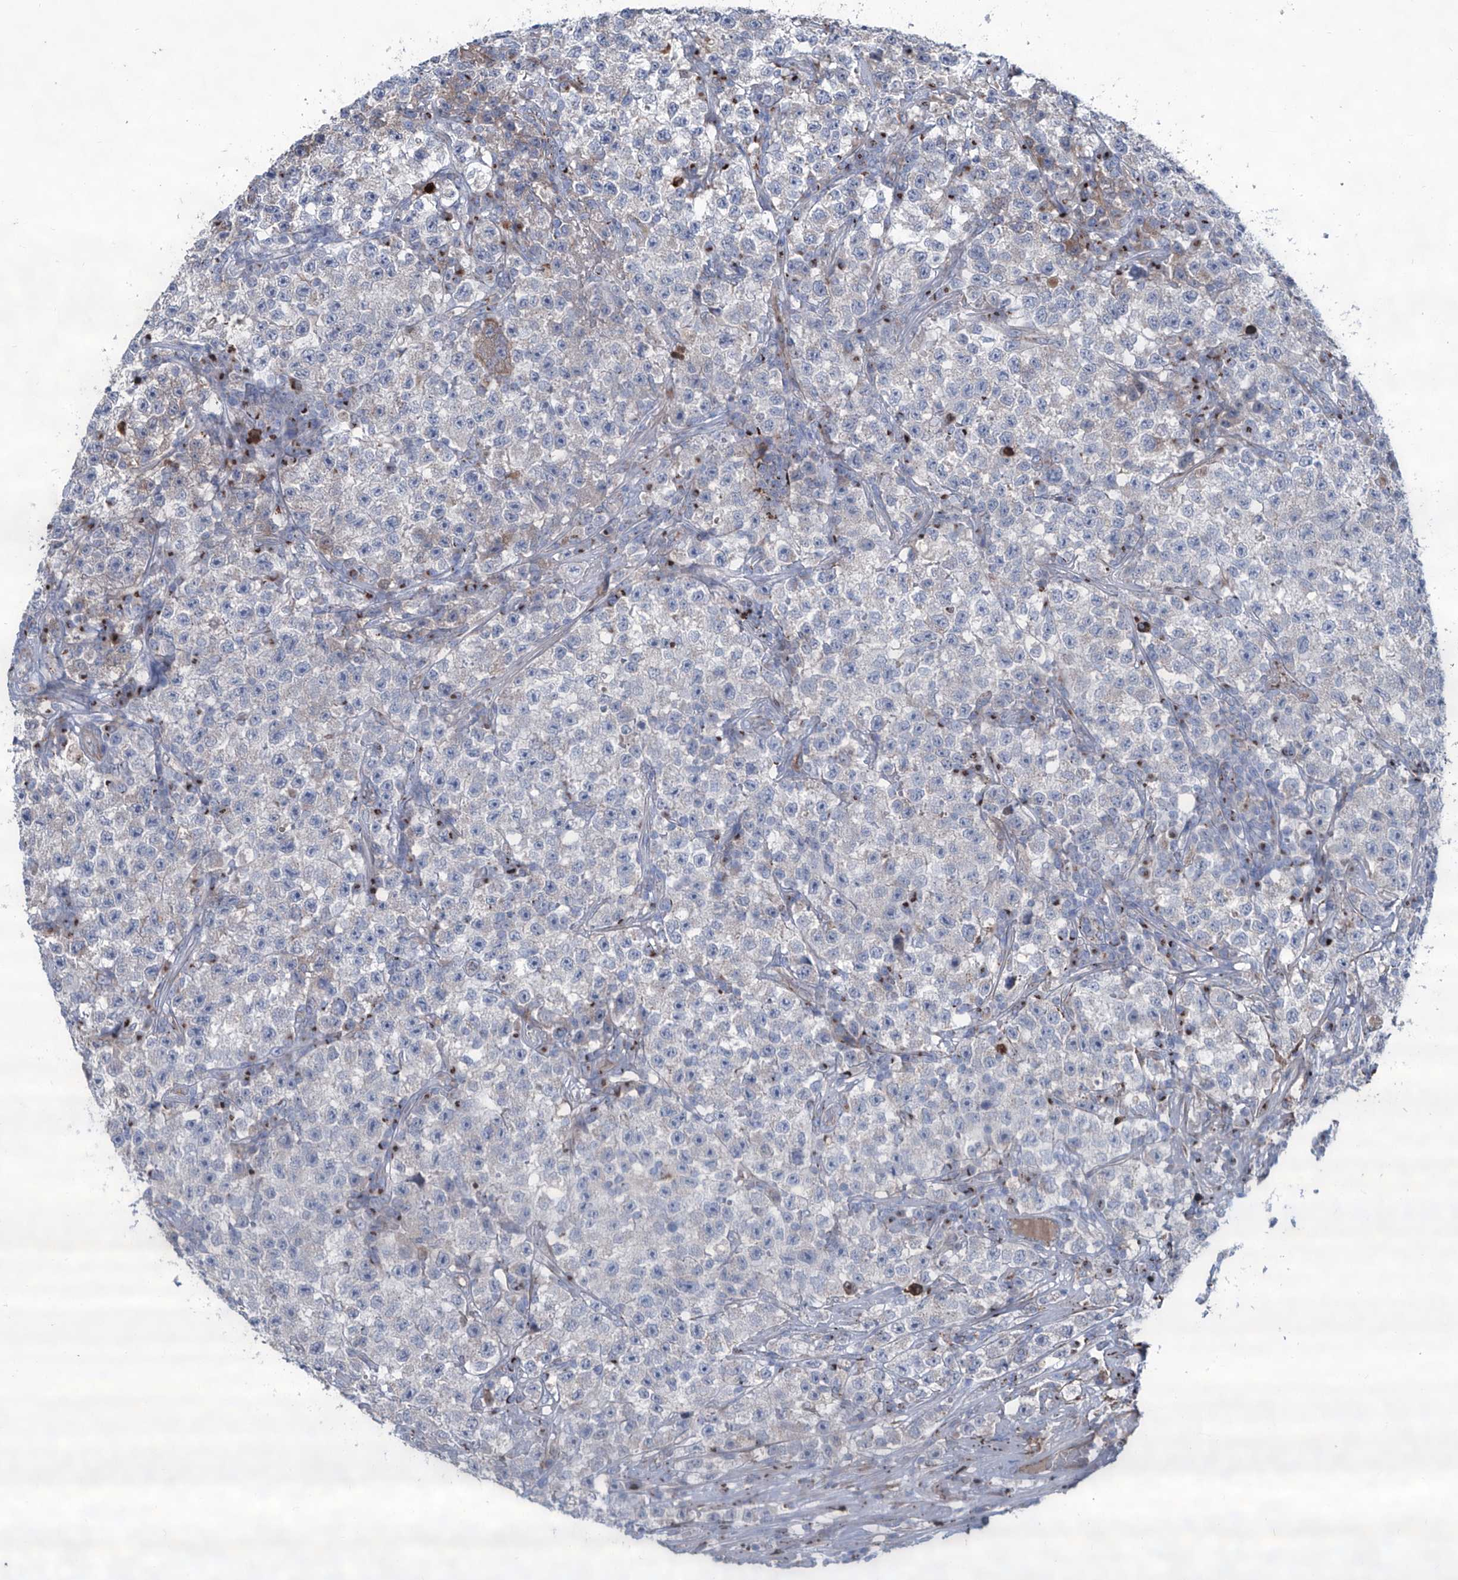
{"staining": {"intensity": "negative", "quantity": "none", "location": "none"}, "tissue": "testis cancer", "cell_type": "Tumor cells", "image_type": "cancer", "snomed": [{"axis": "morphology", "description": "Seminoma, NOS"}, {"axis": "topography", "description": "Testis"}], "caption": "Tumor cells are negative for protein expression in human testis cancer (seminoma).", "gene": "CDH5", "patient": {"sex": "male", "age": 22}}